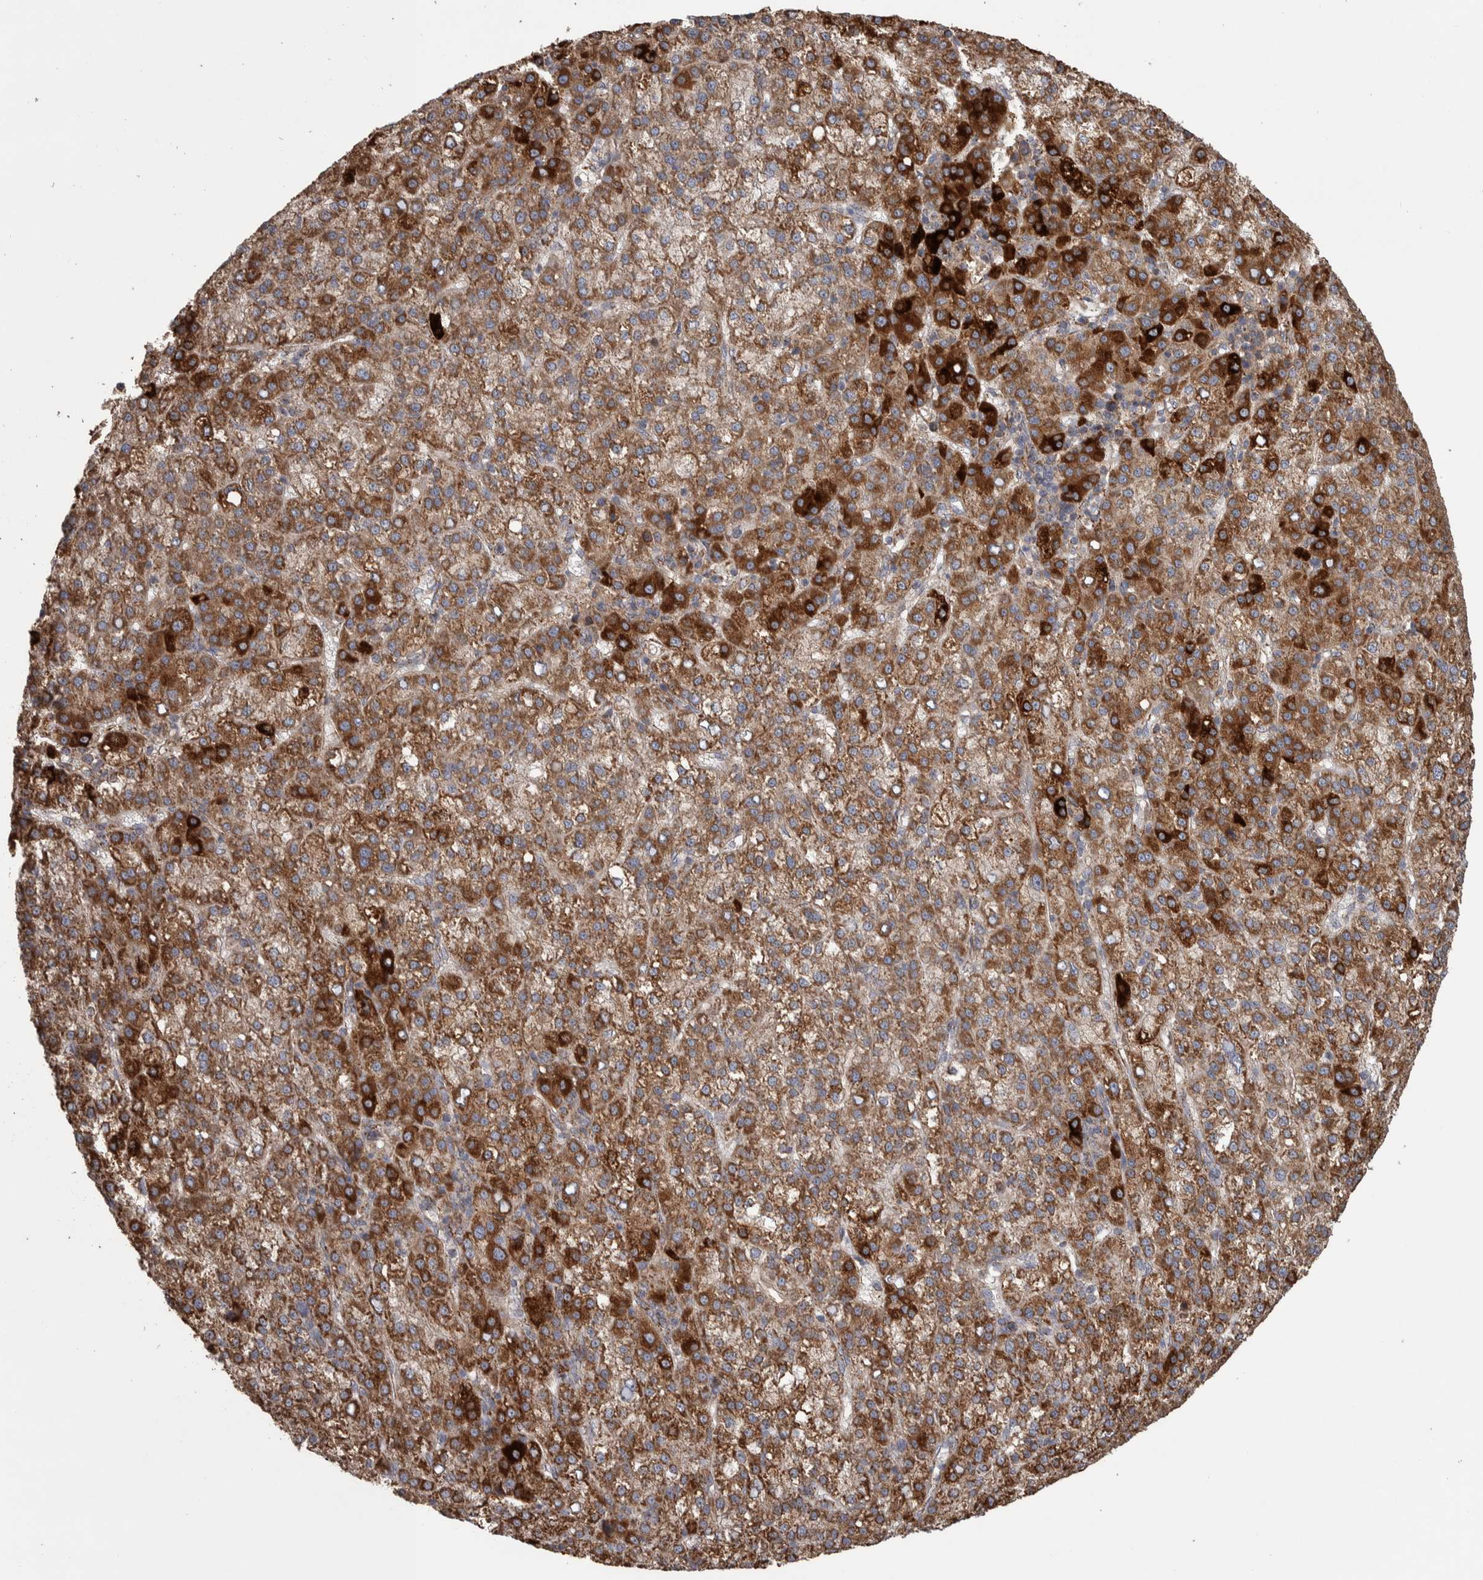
{"staining": {"intensity": "strong", "quantity": ">75%", "location": "cytoplasmic/membranous"}, "tissue": "liver cancer", "cell_type": "Tumor cells", "image_type": "cancer", "snomed": [{"axis": "morphology", "description": "Carcinoma, Hepatocellular, NOS"}, {"axis": "topography", "description": "Liver"}], "caption": "DAB immunohistochemical staining of liver cancer (hepatocellular carcinoma) displays strong cytoplasmic/membranous protein expression in approximately >75% of tumor cells. The staining is performed using DAB brown chromogen to label protein expression. The nuclei are counter-stained blue using hematoxylin.", "gene": "SCO1", "patient": {"sex": "female", "age": 58}}